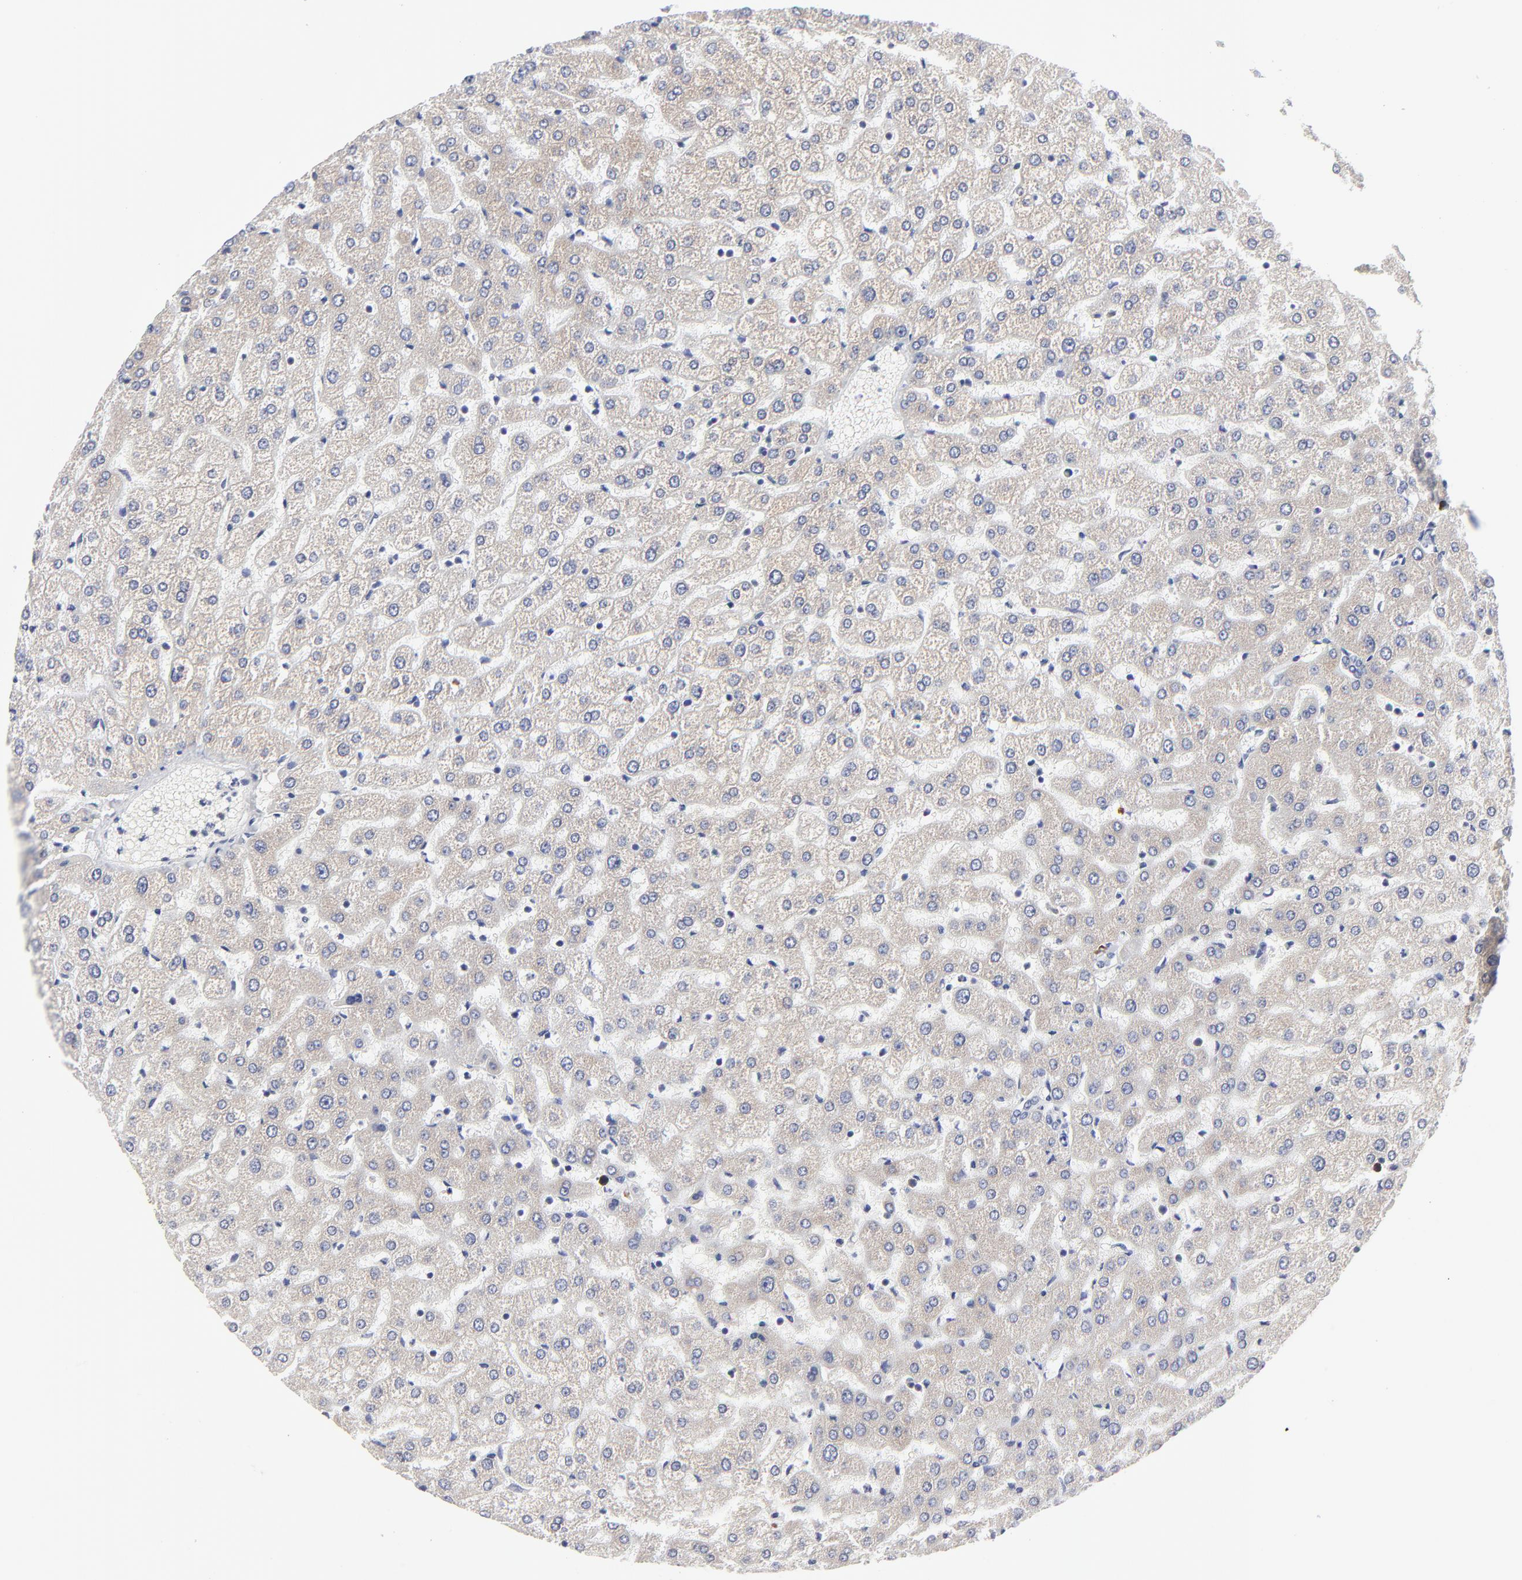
{"staining": {"intensity": "negative", "quantity": "none", "location": "none"}, "tissue": "liver", "cell_type": "Cholangiocytes", "image_type": "normal", "snomed": [{"axis": "morphology", "description": "Normal tissue, NOS"}, {"axis": "morphology", "description": "Fibrosis, NOS"}, {"axis": "topography", "description": "Liver"}], "caption": "This image is of unremarkable liver stained with IHC to label a protein in brown with the nuclei are counter-stained blue. There is no positivity in cholangiocytes.", "gene": "TRIM22", "patient": {"sex": "female", "age": 29}}